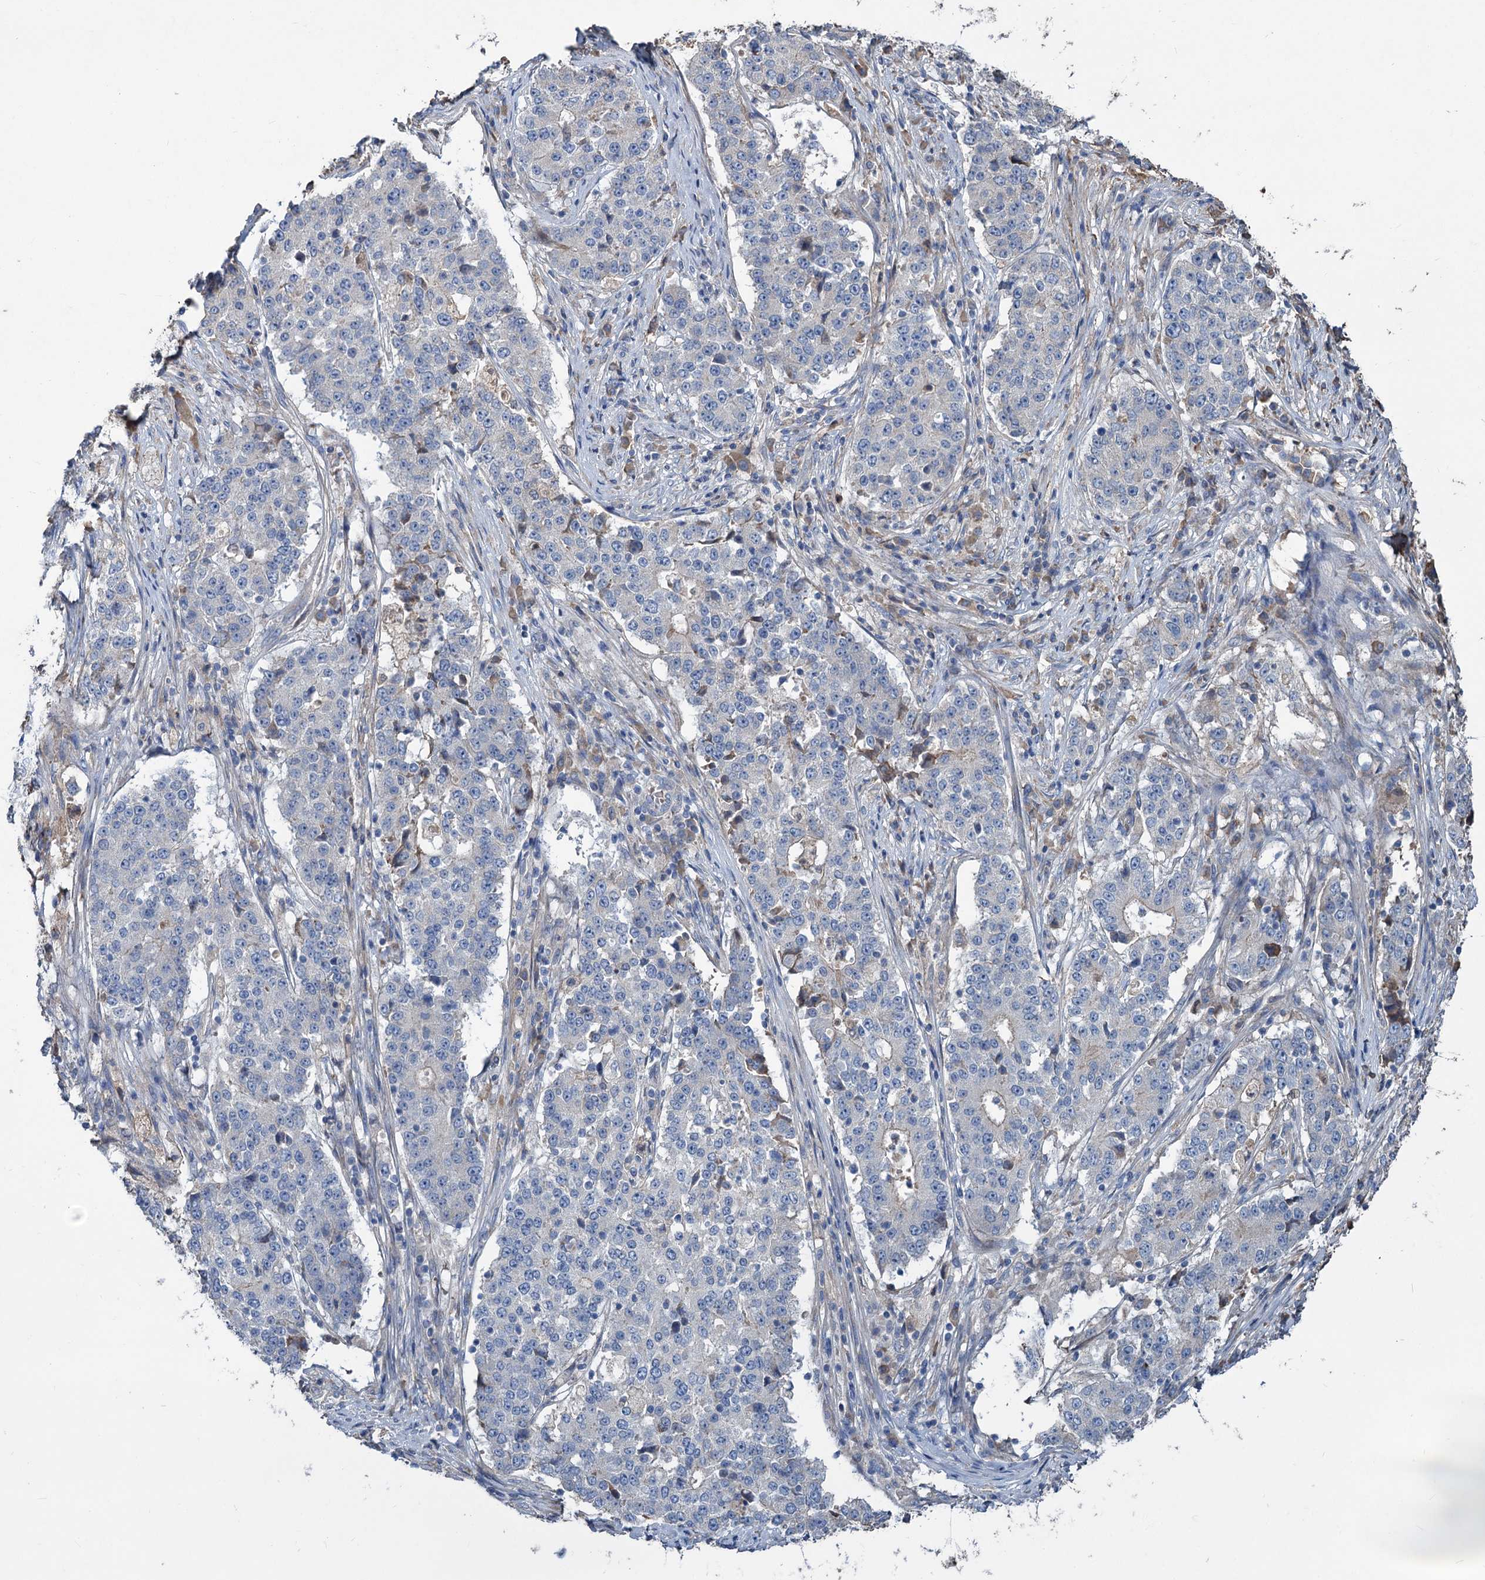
{"staining": {"intensity": "negative", "quantity": "none", "location": "none"}, "tissue": "stomach cancer", "cell_type": "Tumor cells", "image_type": "cancer", "snomed": [{"axis": "morphology", "description": "Adenocarcinoma, NOS"}, {"axis": "topography", "description": "Stomach"}], "caption": "Tumor cells show no significant protein positivity in stomach adenocarcinoma.", "gene": "URAD", "patient": {"sex": "male", "age": 59}}